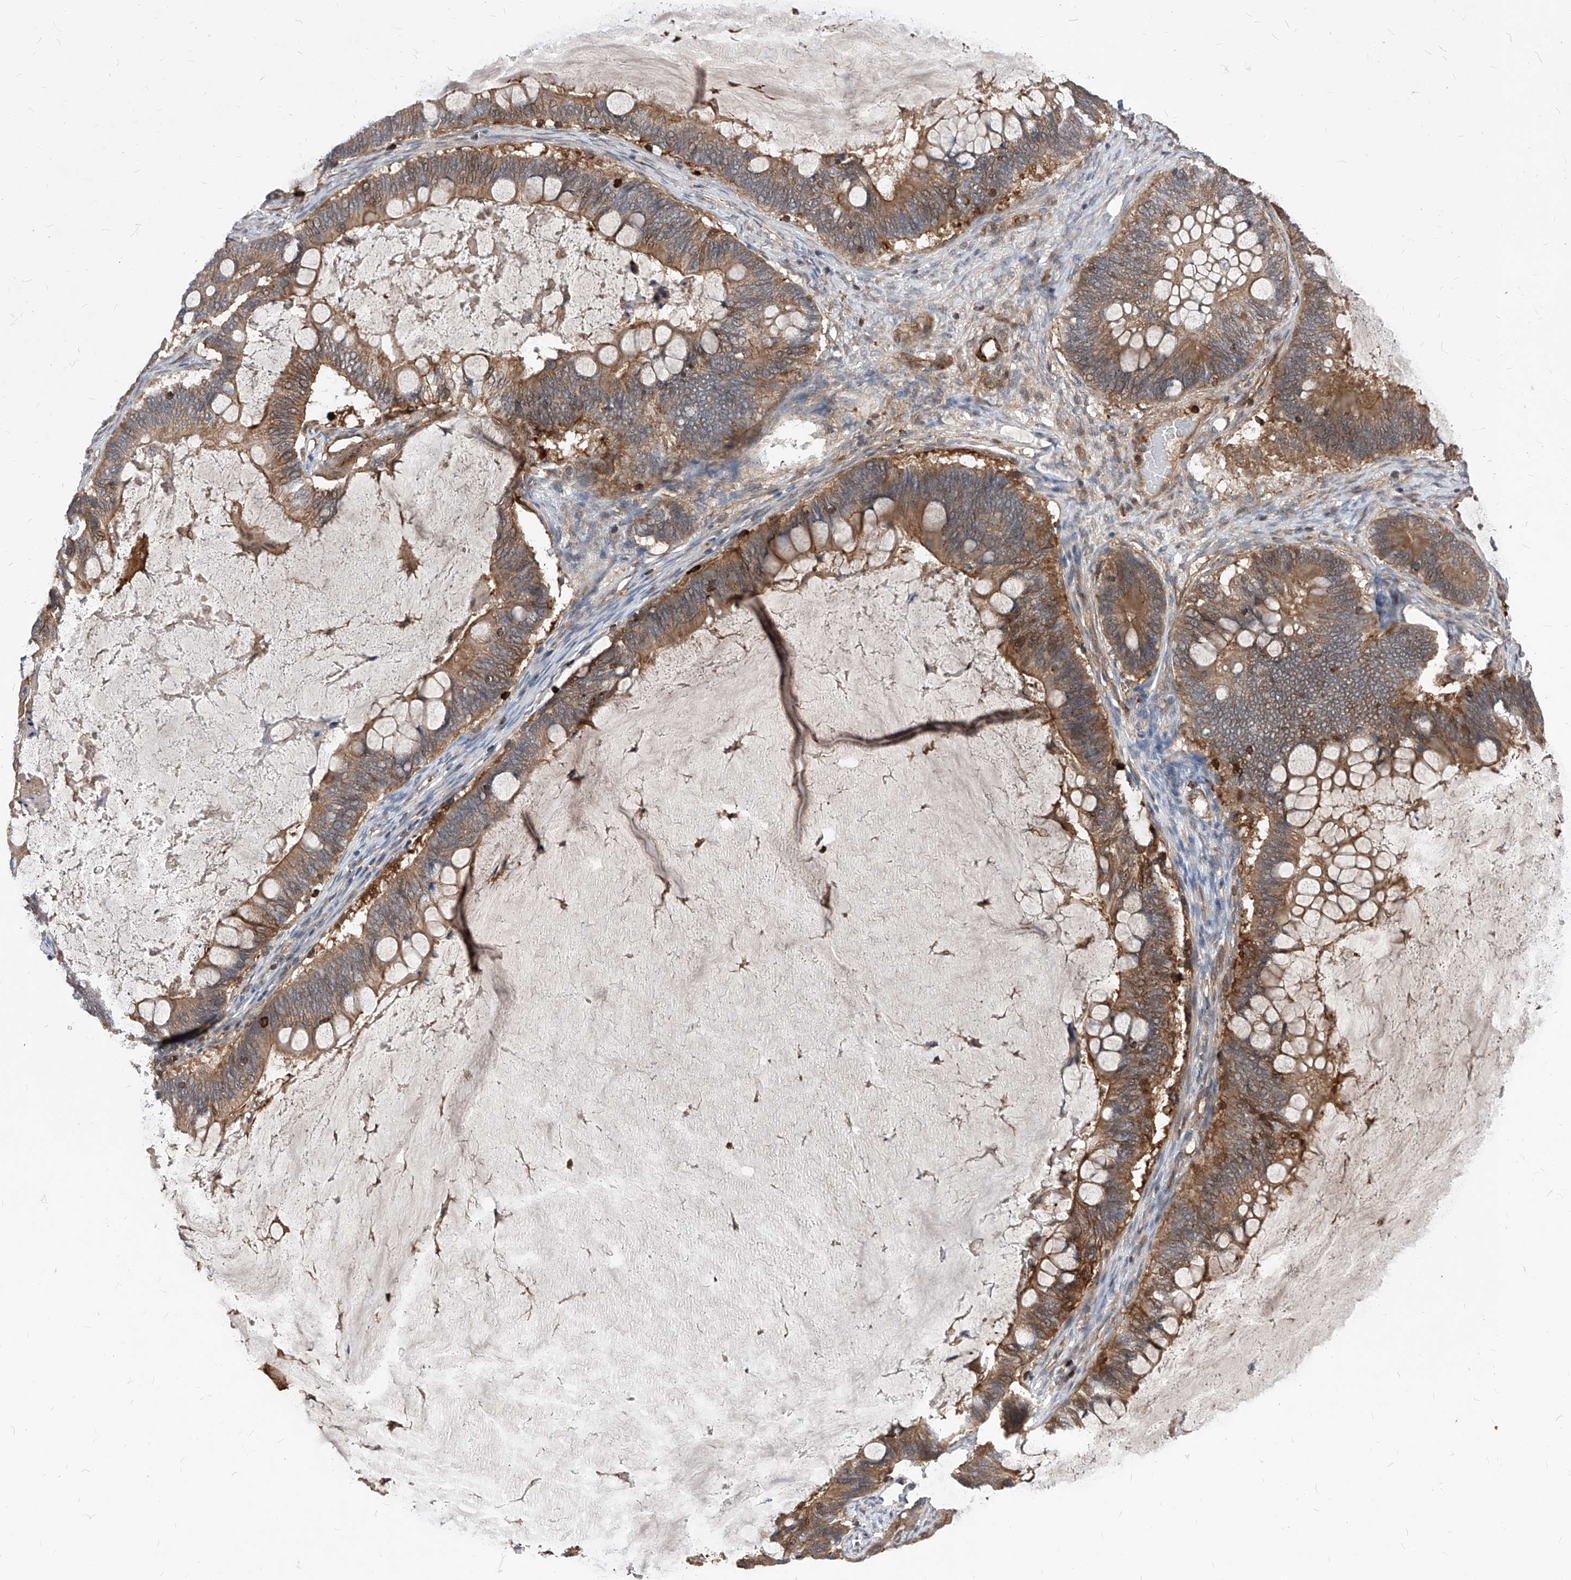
{"staining": {"intensity": "moderate", "quantity": ">75%", "location": "cytoplasmic/membranous"}, "tissue": "ovarian cancer", "cell_type": "Tumor cells", "image_type": "cancer", "snomed": [{"axis": "morphology", "description": "Cystadenocarcinoma, mucinous, NOS"}, {"axis": "topography", "description": "Ovary"}], "caption": "A brown stain highlights moderate cytoplasmic/membranous expression of a protein in human mucinous cystadenocarcinoma (ovarian) tumor cells.", "gene": "ABRACL", "patient": {"sex": "female", "age": 61}}